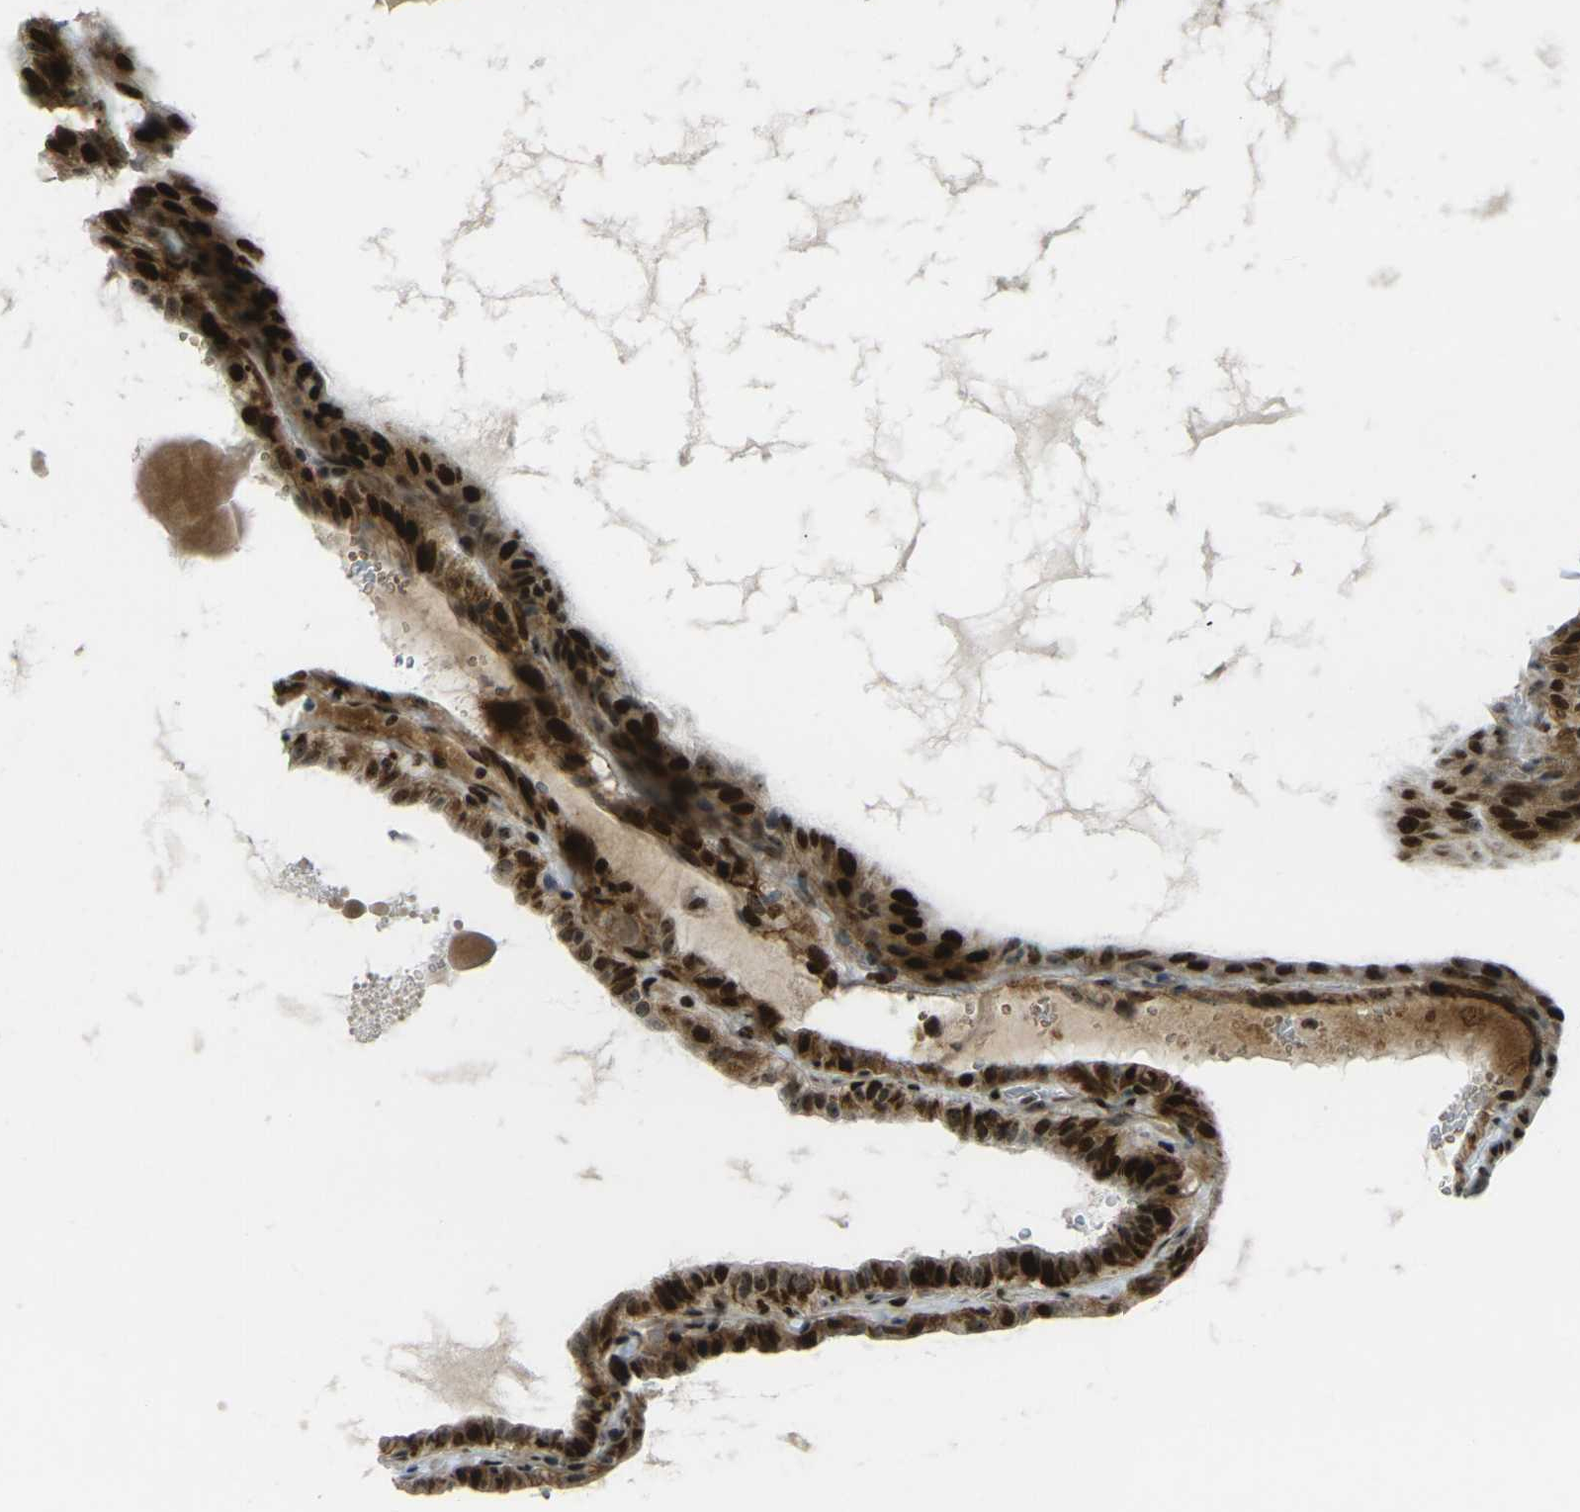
{"staining": {"intensity": "strong", "quantity": ">75%", "location": "cytoplasmic/membranous,nuclear"}, "tissue": "thyroid cancer", "cell_type": "Tumor cells", "image_type": "cancer", "snomed": [{"axis": "morphology", "description": "Papillary adenocarcinoma, NOS"}, {"axis": "topography", "description": "Thyroid gland"}], "caption": "The image shows a brown stain indicating the presence of a protein in the cytoplasmic/membranous and nuclear of tumor cells in thyroid cancer (papillary adenocarcinoma). (DAB IHC, brown staining for protein, blue staining for nuclei).", "gene": "UBE2C", "patient": {"sex": "male", "age": 77}}